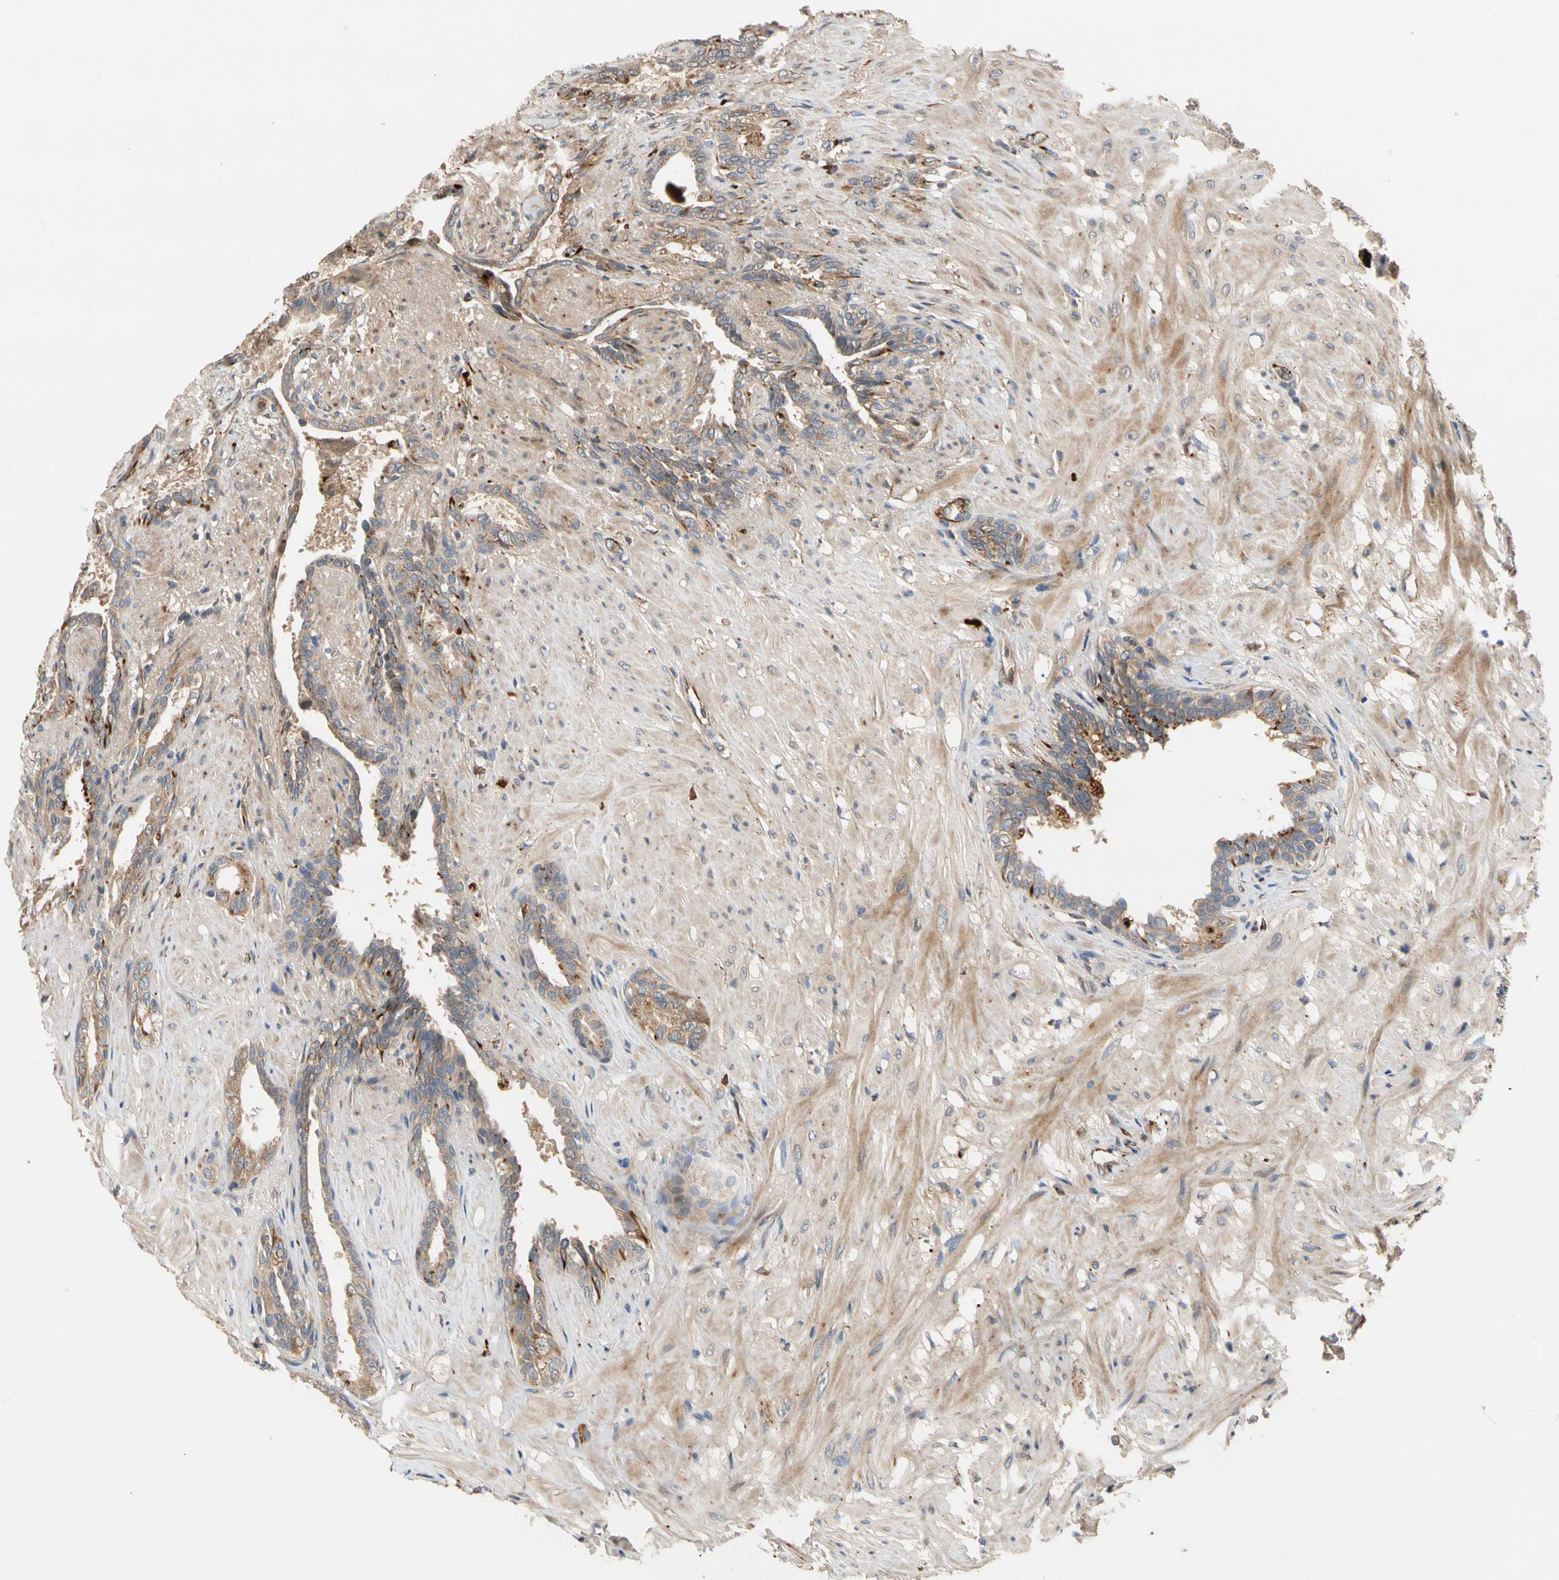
{"staining": {"intensity": "moderate", "quantity": ">75%", "location": "cytoplasmic/membranous"}, "tissue": "seminal vesicle", "cell_type": "Glandular cells", "image_type": "normal", "snomed": [{"axis": "morphology", "description": "Normal tissue, NOS"}, {"axis": "topography", "description": "Seminal veicle"}], "caption": "IHC image of benign seminal vesicle stained for a protein (brown), which demonstrates medium levels of moderate cytoplasmic/membranous expression in about >75% of glandular cells.", "gene": "FGD6", "patient": {"sex": "male", "age": 61}}